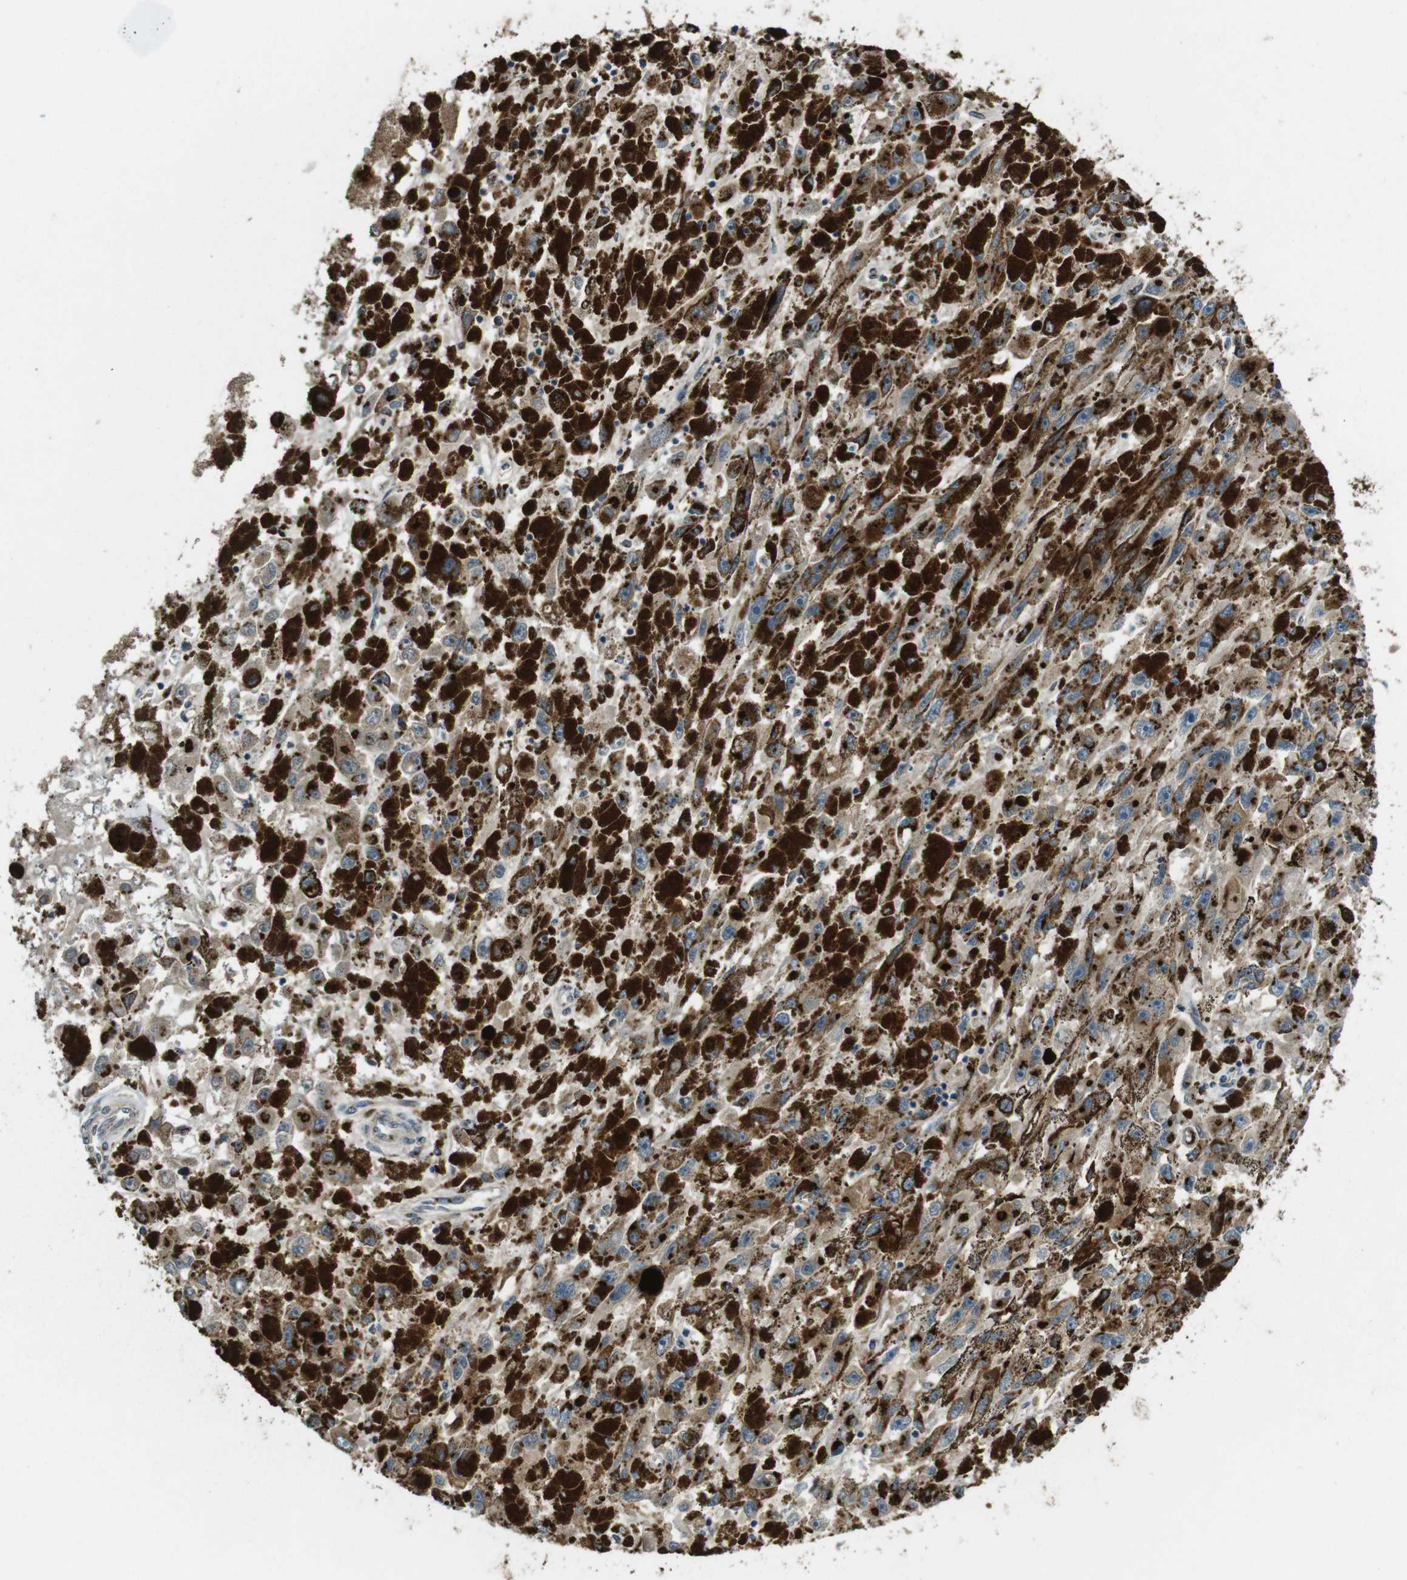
{"staining": {"intensity": "moderate", "quantity": ">75%", "location": "cytoplasmic/membranous"}, "tissue": "melanoma", "cell_type": "Tumor cells", "image_type": "cancer", "snomed": [{"axis": "morphology", "description": "Malignant melanoma, NOS"}, {"axis": "topography", "description": "Skin"}], "caption": "Malignant melanoma was stained to show a protein in brown. There is medium levels of moderate cytoplasmic/membranous positivity in about >75% of tumor cells. Nuclei are stained in blue.", "gene": "ZFPL1", "patient": {"sex": "female", "age": 104}}